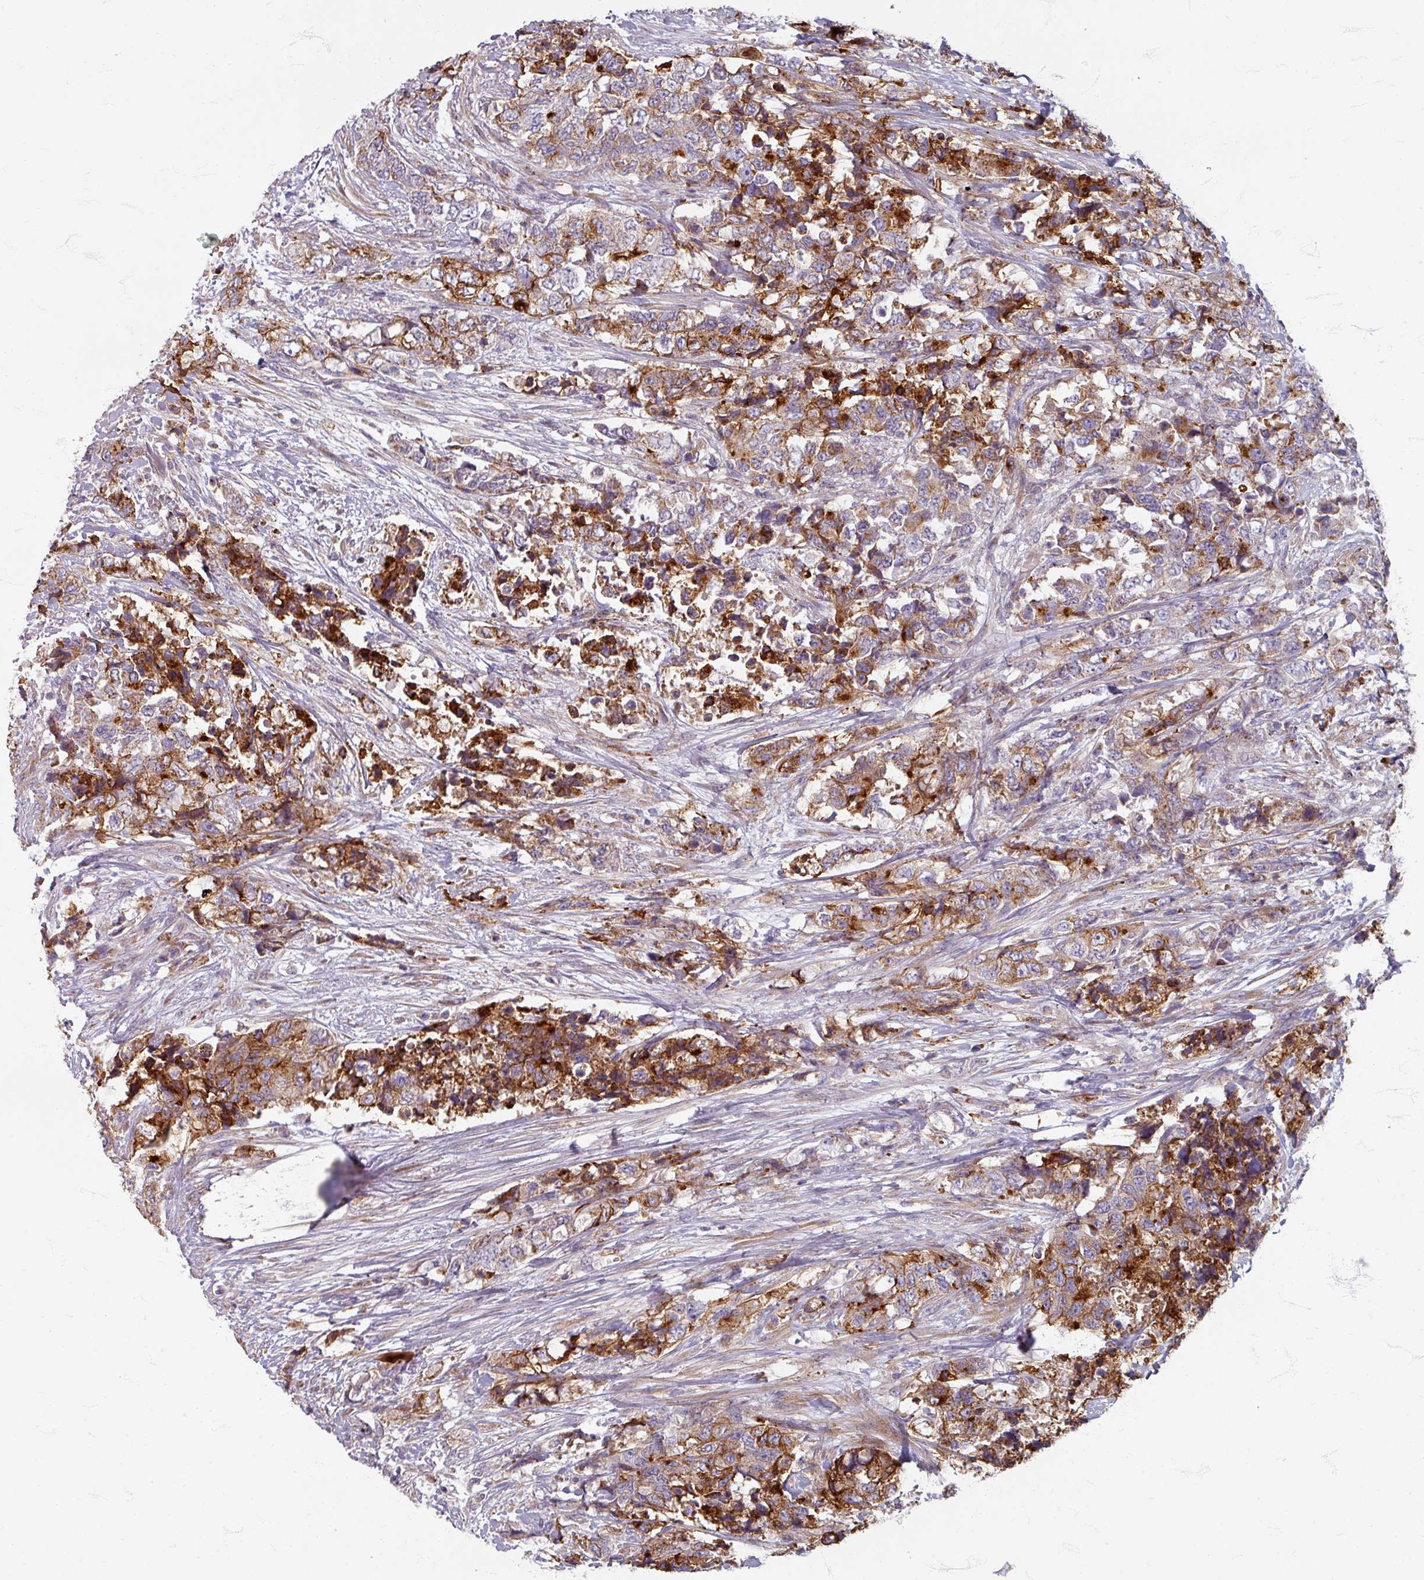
{"staining": {"intensity": "moderate", "quantity": "25%-75%", "location": "cytoplasmic/membranous"}, "tissue": "urothelial cancer", "cell_type": "Tumor cells", "image_type": "cancer", "snomed": [{"axis": "morphology", "description": "Urothelial carcinoma, High grade"}, {"axis": "topography", "description": "Urinary bladder"}], "caption": "Immunohistochemical staining of urothelial cancer displays medium levels of moderate cytoplasmic/membranous expression in approximately 25%-75% of tumor cells.", "gene": "GABARAPL1", "patient": {"sex": "female", "age": 78}}